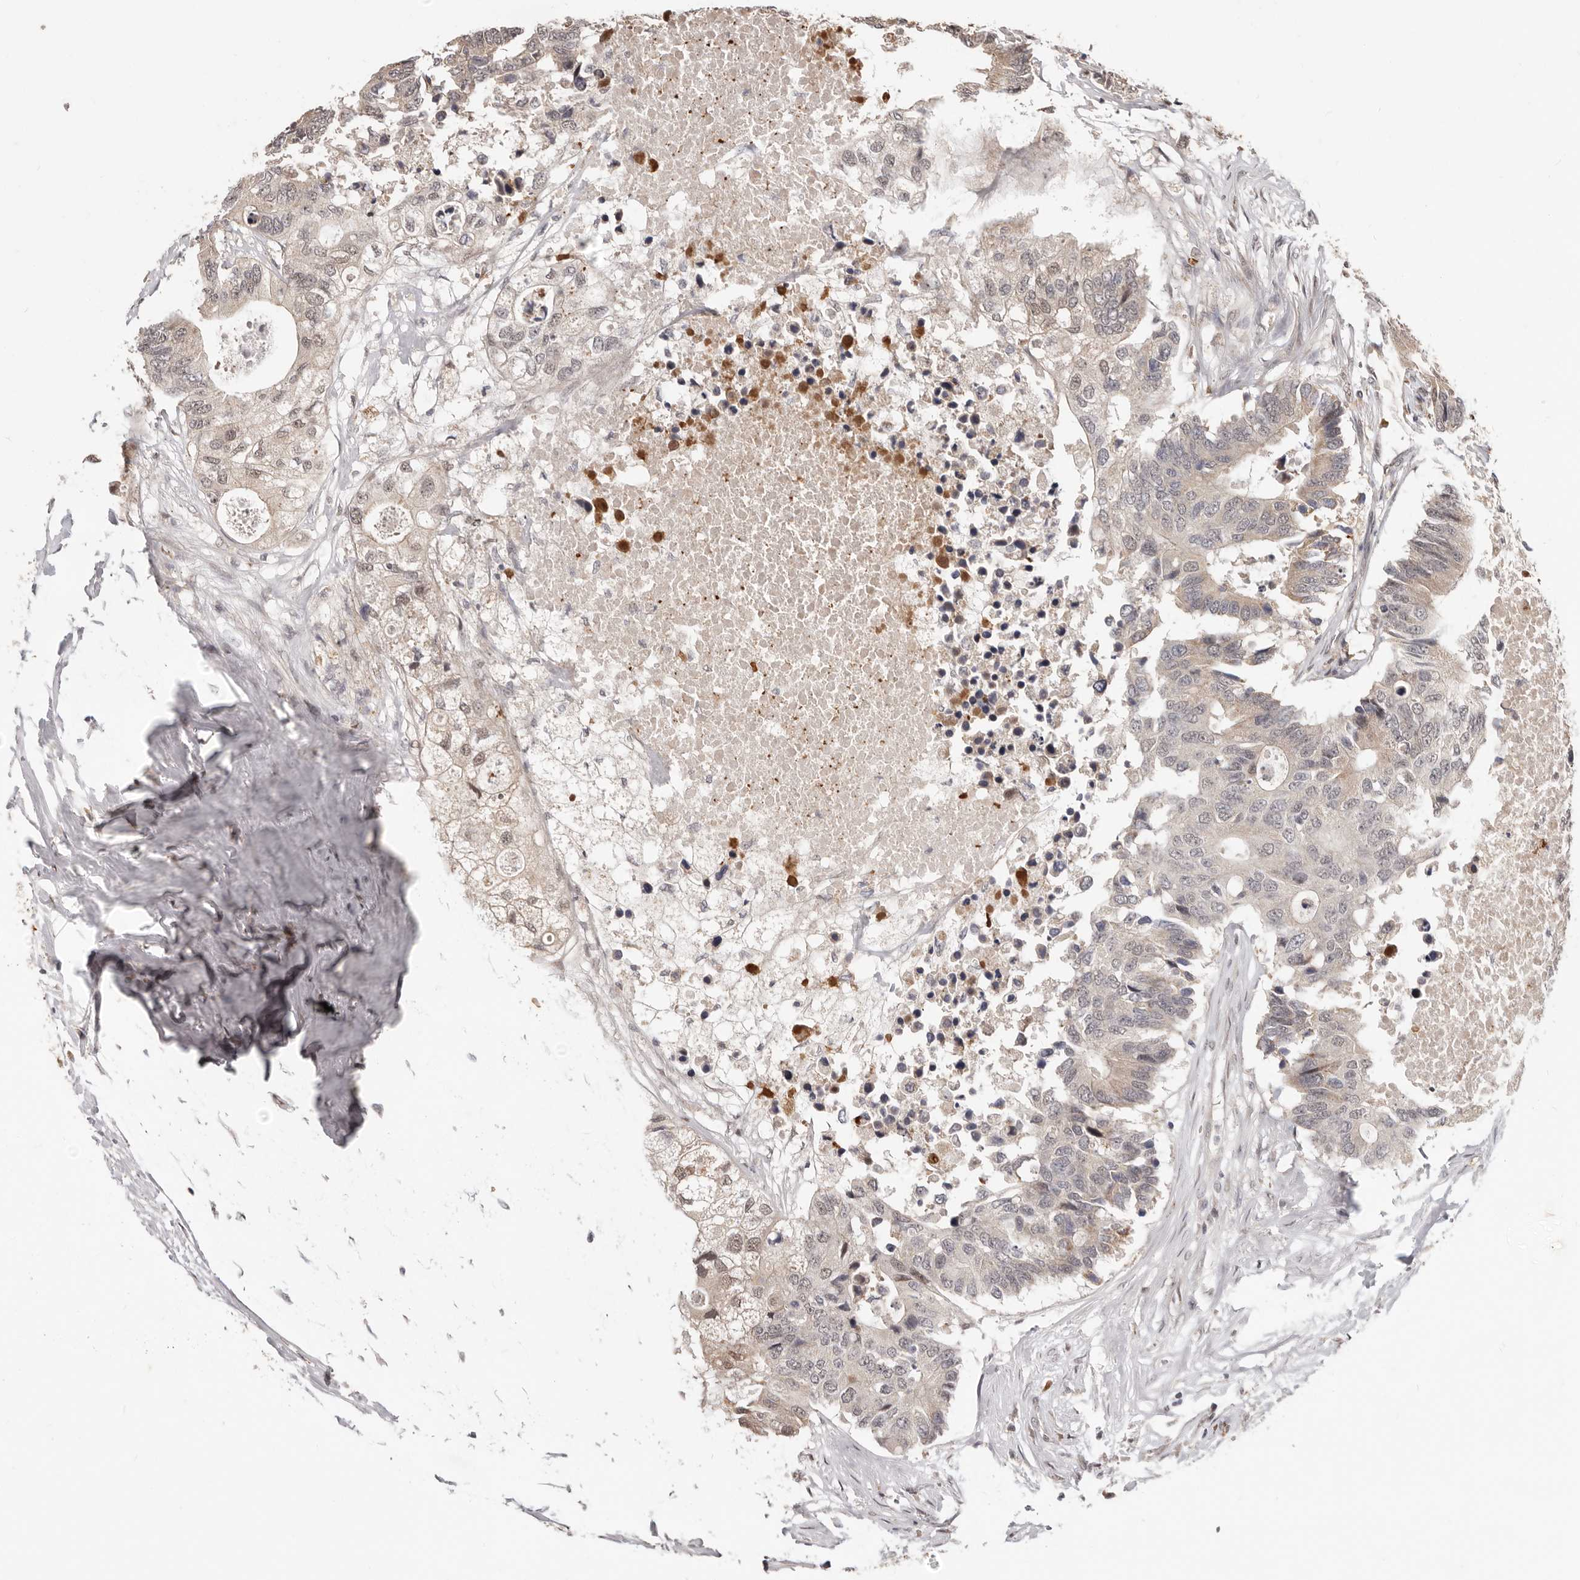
{"staining": {"intensity": "weak", "quantity": "25%-75%", "location": "cytoplasmic/membranous,nuclear"}, "tissue": "colorectal cancer", "cell_type": "Tumor cells", "image_type": "cancer", "snomed": [{"axis": "morphology", "description": "Adenocarcinoma, NOS"}, {"axis": "topography", "description": "Colon"}], "caption": "Protein staining displays weak cytoplasmic/membranous and nuclear expression in about 25%-75% of tumor cells in colorectal cancer.", "gene": "NCOA3", "patient": {"sex": "male", "age": 71}}